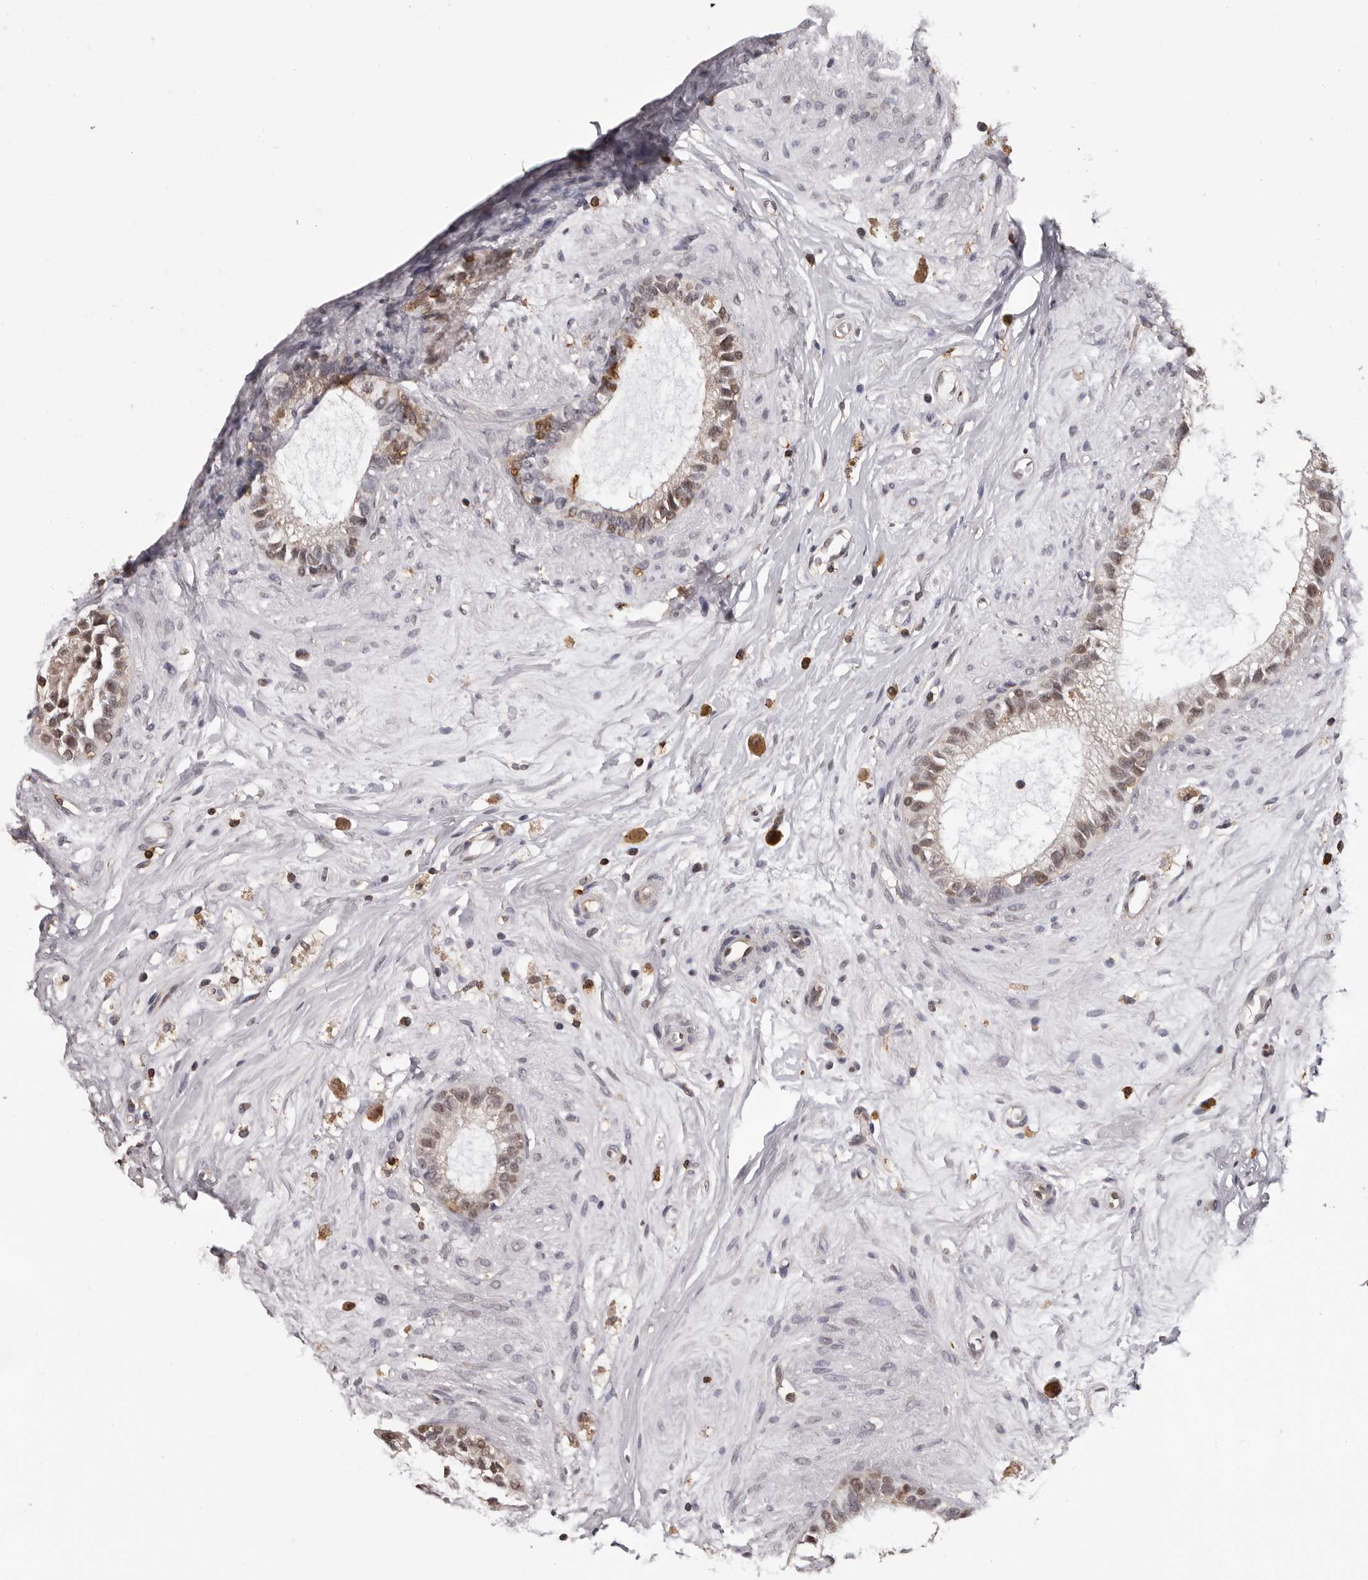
{"staining": {"intensity": "moderate", "quantity": ">75%", "location": "cytoplasmic/membranous,nuclear"}, "tissue": "epididymis", "cell_type": "Glandular cells", "image_type": "normal", "snomed": [{"axis": "morphology", "description": "Normal tissue, NOS"}, {"axis": "topography", "description": "Epididymis"}], "caption": "A brown stain highlights moderate cytoplasmic/membranous,nuclear expression of a protein in glandular cells of unremarkable epididymis.", "gene": "PRR12", "patient": {"sex": "male", "age": 80}}